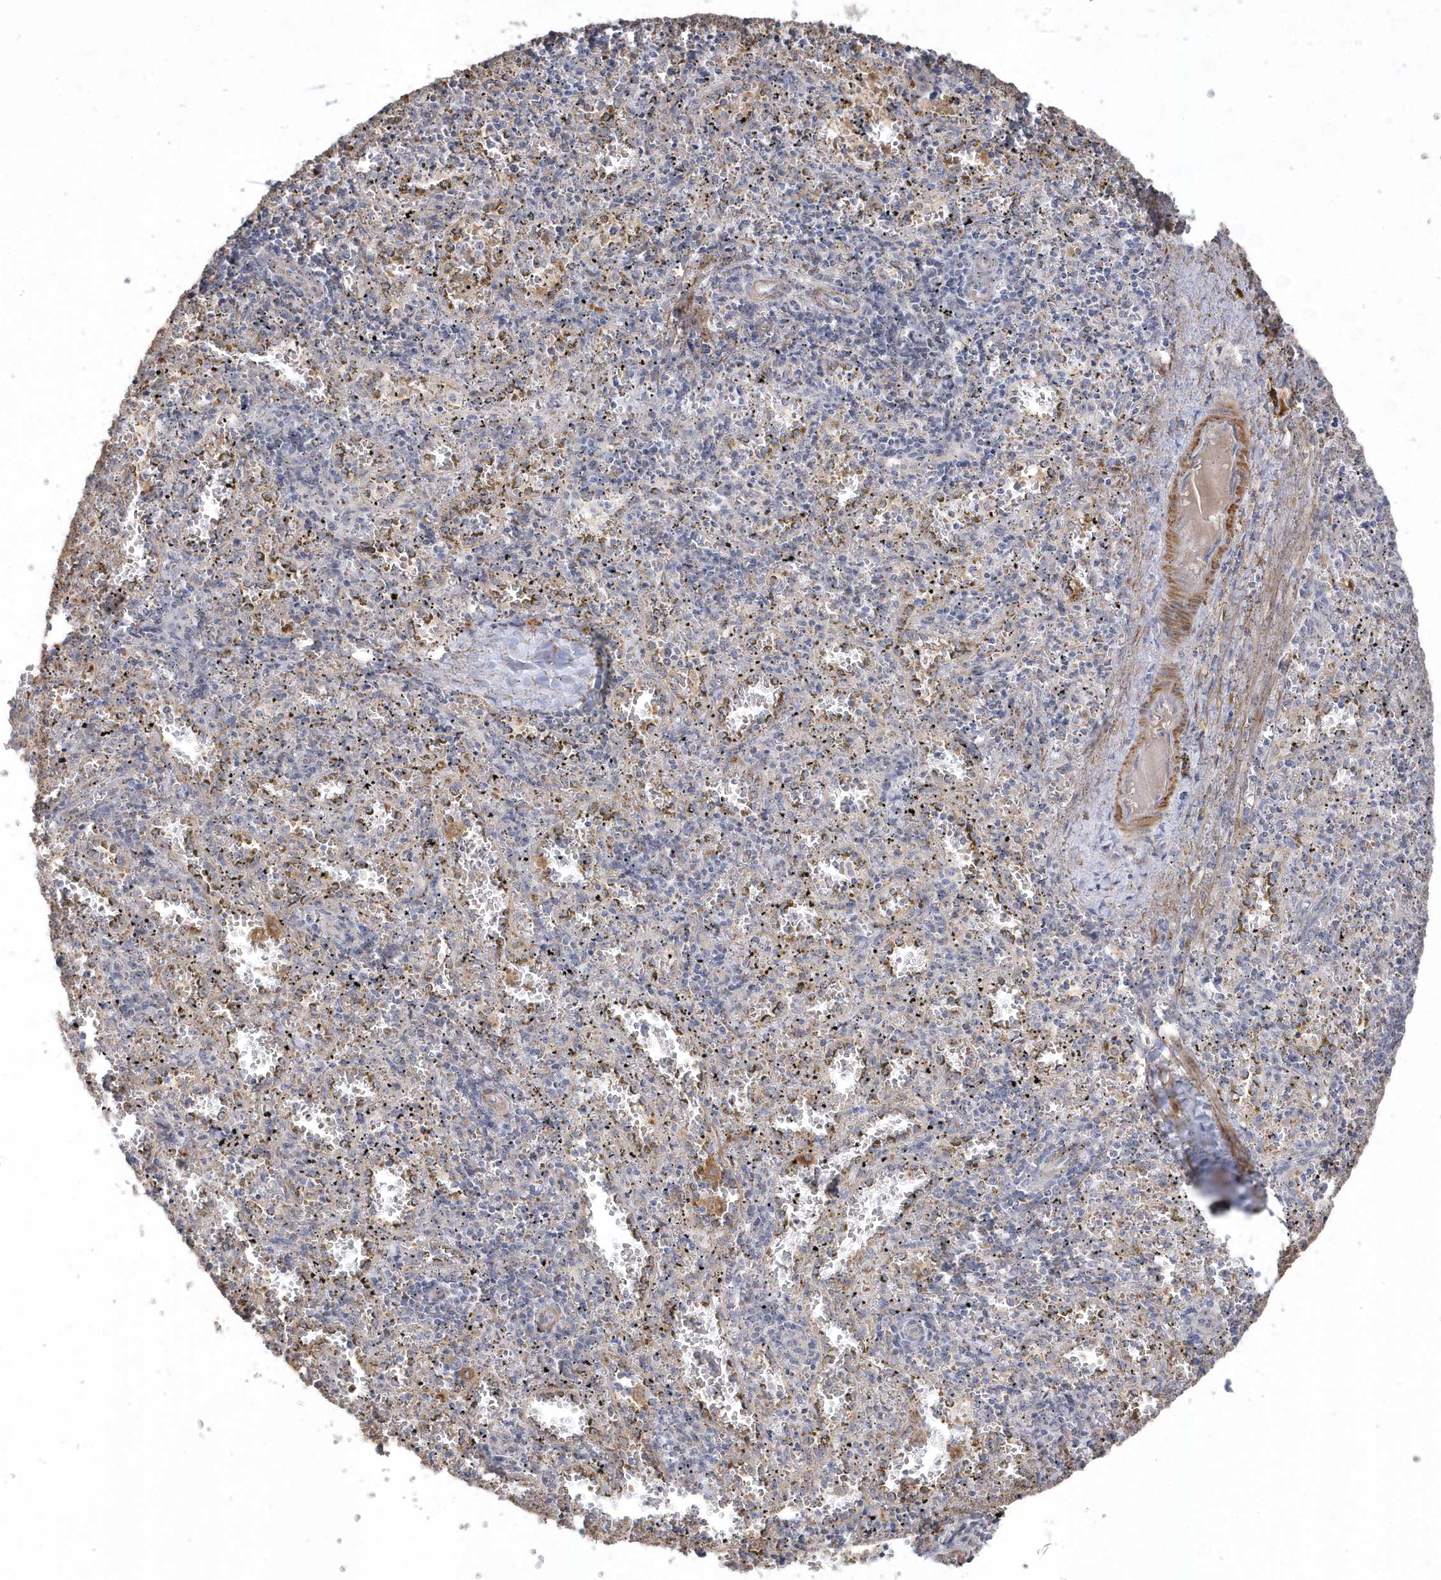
{"staining": {"intensity": "negative", "quantity": "none", "location": "none"}, "tissue": "spleen", "cell_type": "Cells in red pulp", "image_type": "normal", "snomed": [{"axis": "morphology", "description": "Normal tissue, NOS"}, {"axis": "topography", "description": "Spleen"}], "caption": "IHC image of unremarkable spleen: spleen stained with DAB displays no significant protein positivity in cells in red pulp.", "gene": "GTPBP6", "patient": {"sex": "male", "age": 11}}